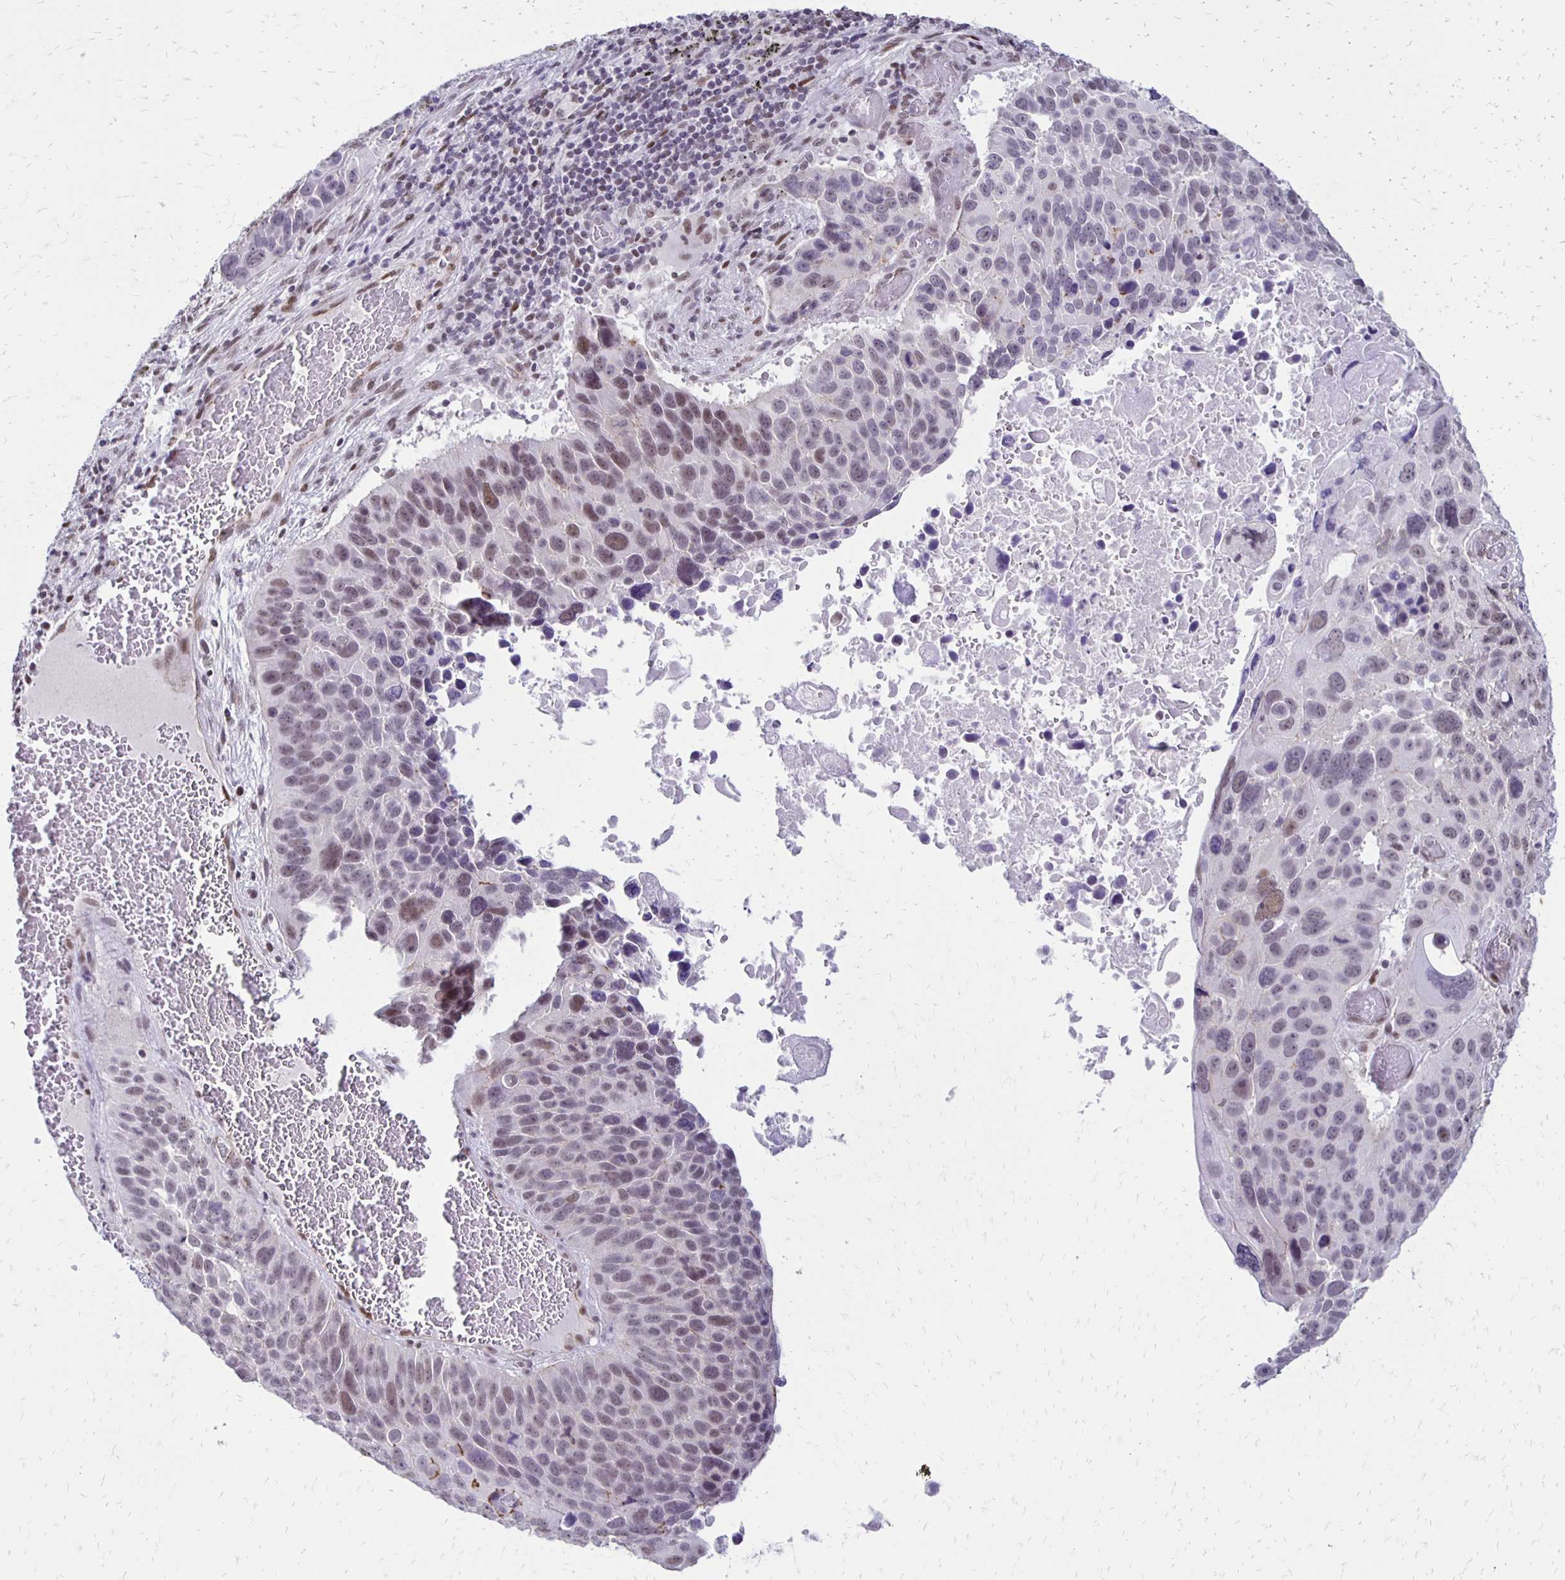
{"staining": {"intensity": "weak", "quantity": ">75%", "location": "nuclear"}, "tissue": "lung cancer", "cell_type": "Tumor cells", "image_type": "cancer", "snomed": [{"axis": "morphology", "description": "Squamous cell carcinoma, NOS"}, {"axis": "topography", "description": "Lung"}], "caption": "An image of human lung squamous cell carcinoma stained for a protein reveals weak nuclear brown staining in tumor cells.", "gene": "DDB2", "patient": {"sex": "male", "age": 68}}